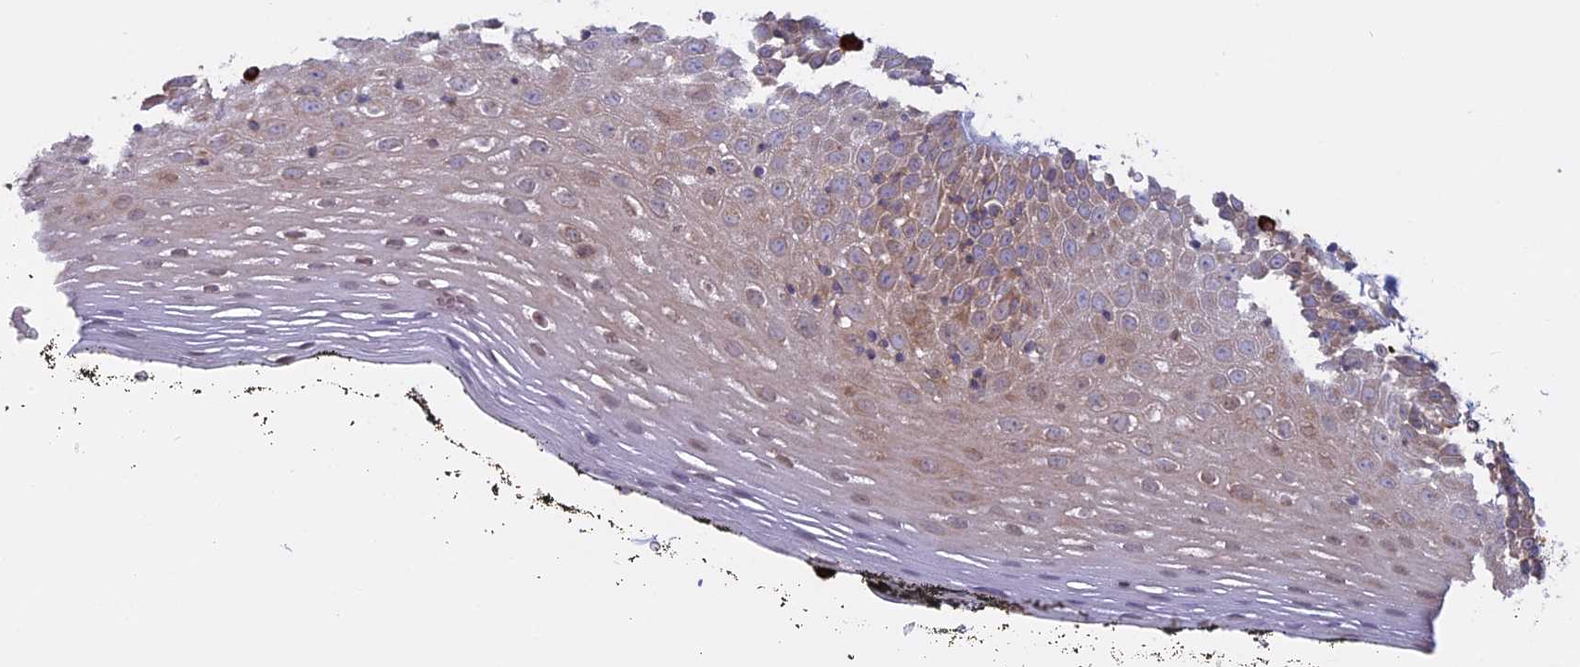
{"staining": {"intensity": "weak", "quantity": "25%-75%", "location": "cytoplasmic/membranous"}, "tissue": "oral mucosa", "cell_type": "Squamous epithelial cells", "image_type": "normal", "snomed": [{"axis": "morphology", "description": "Normal tissue, NOS"}, {"axis": "topography", "description": "Oral tissue"}], "caption": "IHC (DAB) staining of normal human oral mucosa reveals weak cytoplasmic/membranous protein positivity in about 25%-75% of squamous epithelial cells. (DAB (3,3'-diaminobenzidine) IHC, brown staining for protein, blue staining for nuclei).", "gene": "TMEM208", "patient": {"sex": "male", "age": 74}}